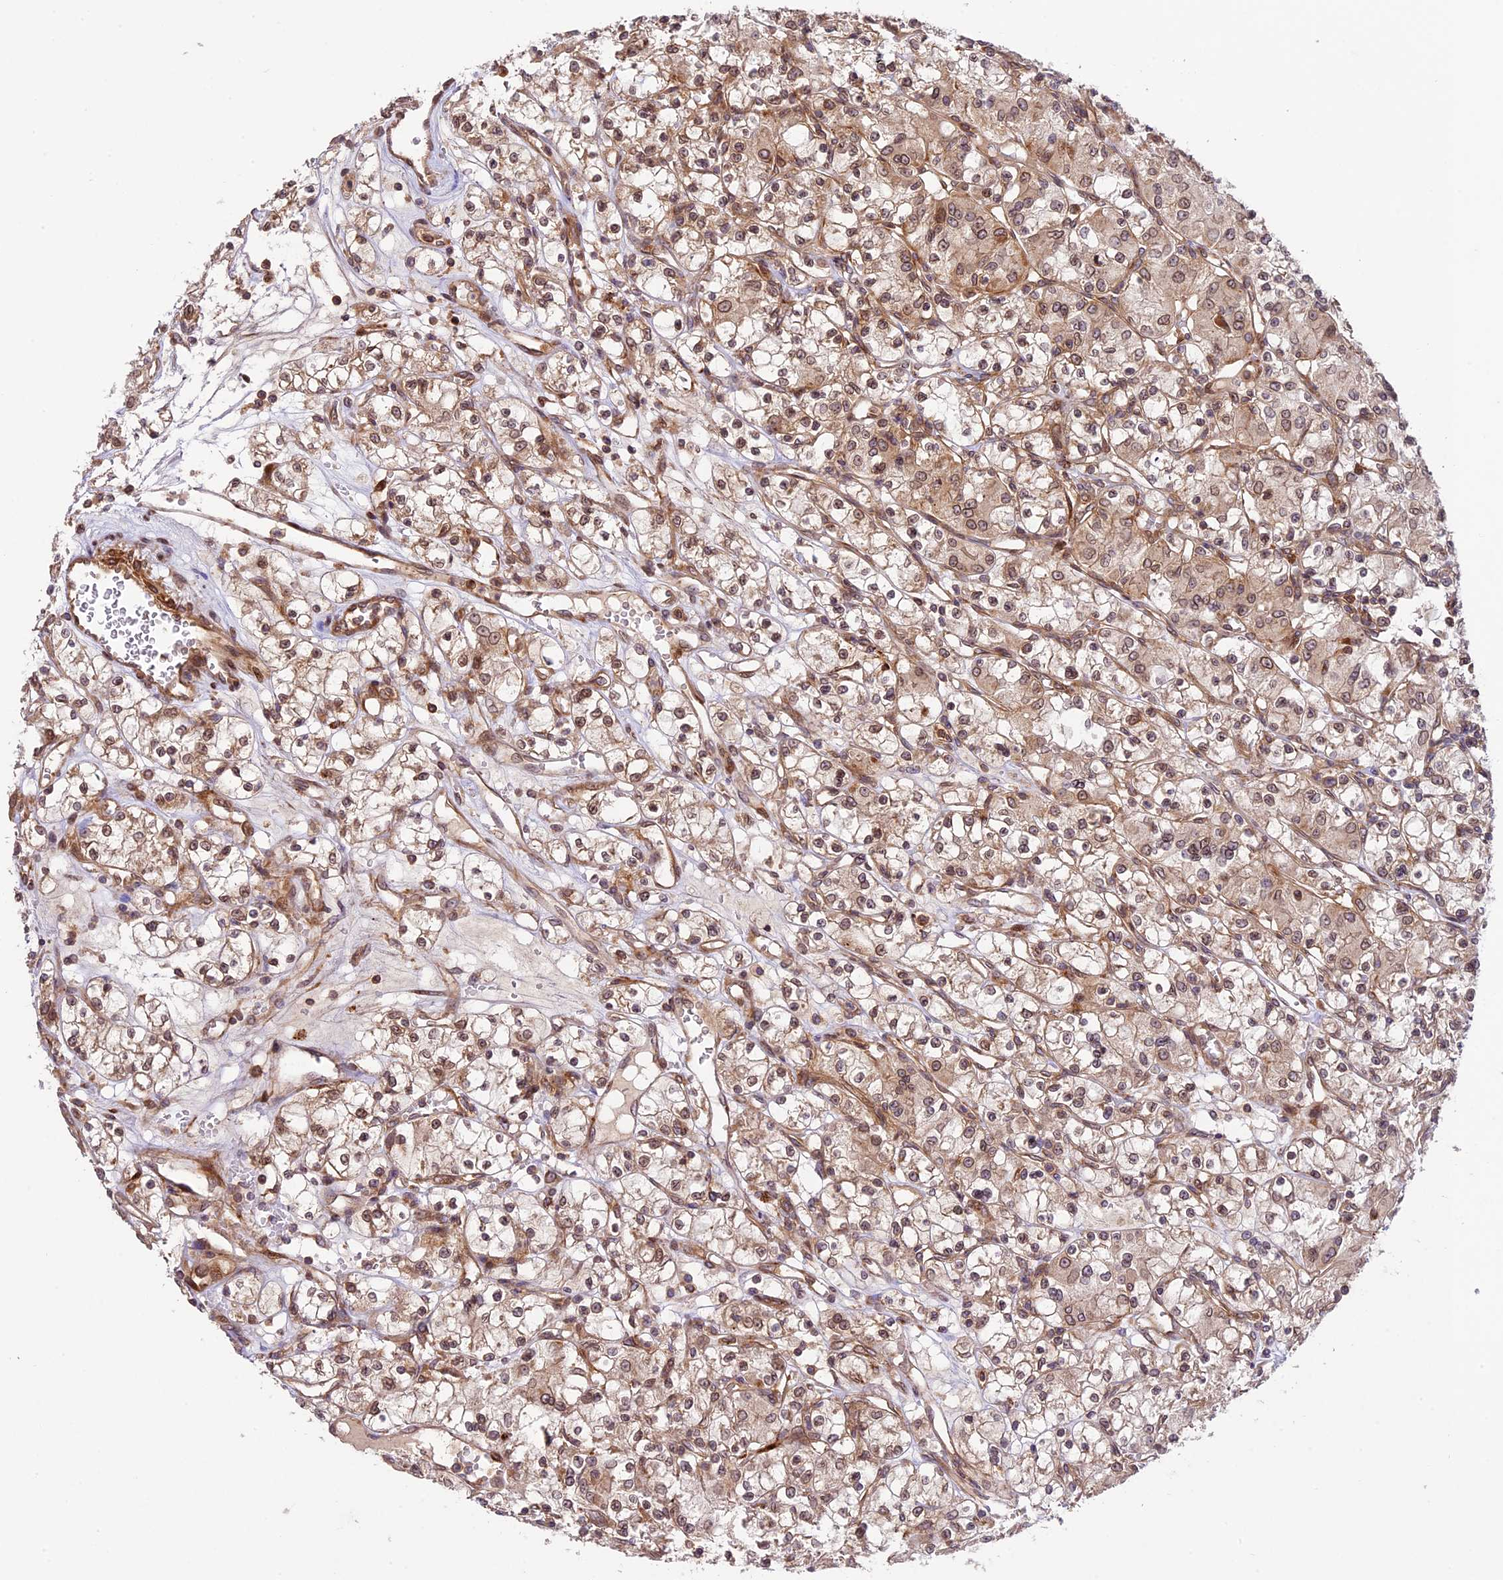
{"staining": {"intensity": "moderate", "quantity": "<25%", "location": "cytoplasmic/membranous,nuclear"}, "tissue": "renal cancer", "cell_type": "Tumor cells", "image_type": "cancer", "snomed": [{"axis": "morphology", "description": "Adenocarcinoma, NOS"}, {"axis": "topography", "description": "Kidney"}], "caption": "Tumor cells display moderate cytoplasmic/membranous and nuclear expression in about <25% of cells in renal adenocarcinoma. (Stains: DAB in brown, nuclei in blue, Microscopy: brightfield microscopy at high magnification).", "gene": "DGKH", "patient": {"sex": "female", "age": 59}}